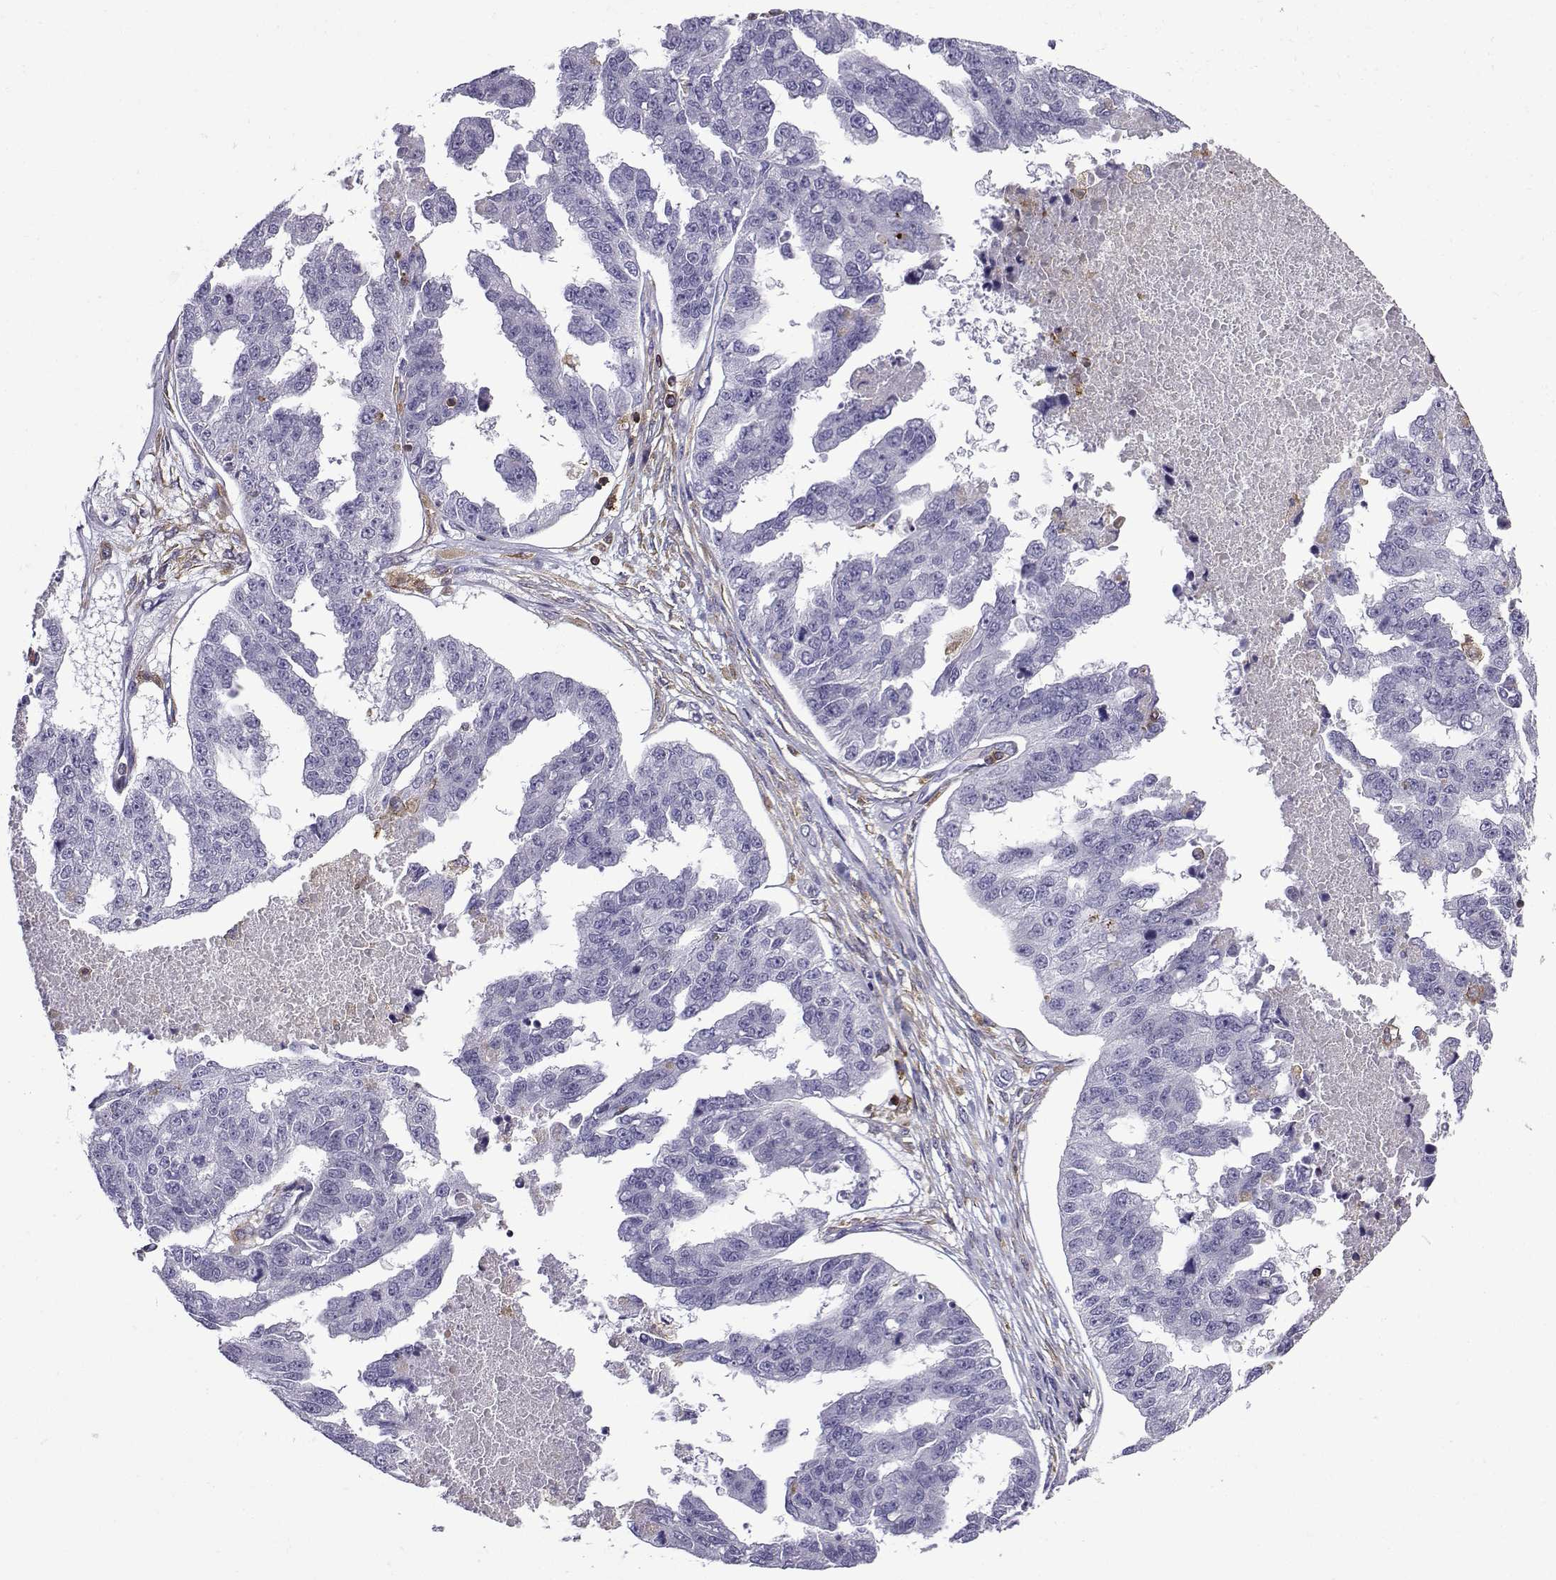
{"staining": {"intensity": "negative", "quantity": "none", "location": "none"}, "tissue": "ovarian cancer", "cell_type": "Tumor cells", "image_type": "cancer", "snomed": [{"axis": "morphology", "description": "Cystadenocarcinoma, serous, NOS"}, {"axis": "topography", "description": "Ovary"}], "caption": "An immunohistochemistry image of ovarian cancer is shown. There is no staining in tumor cells of ovarian cancer.", "gene": "DOCK10", "patient": {"sex": "female", "age": 58}}